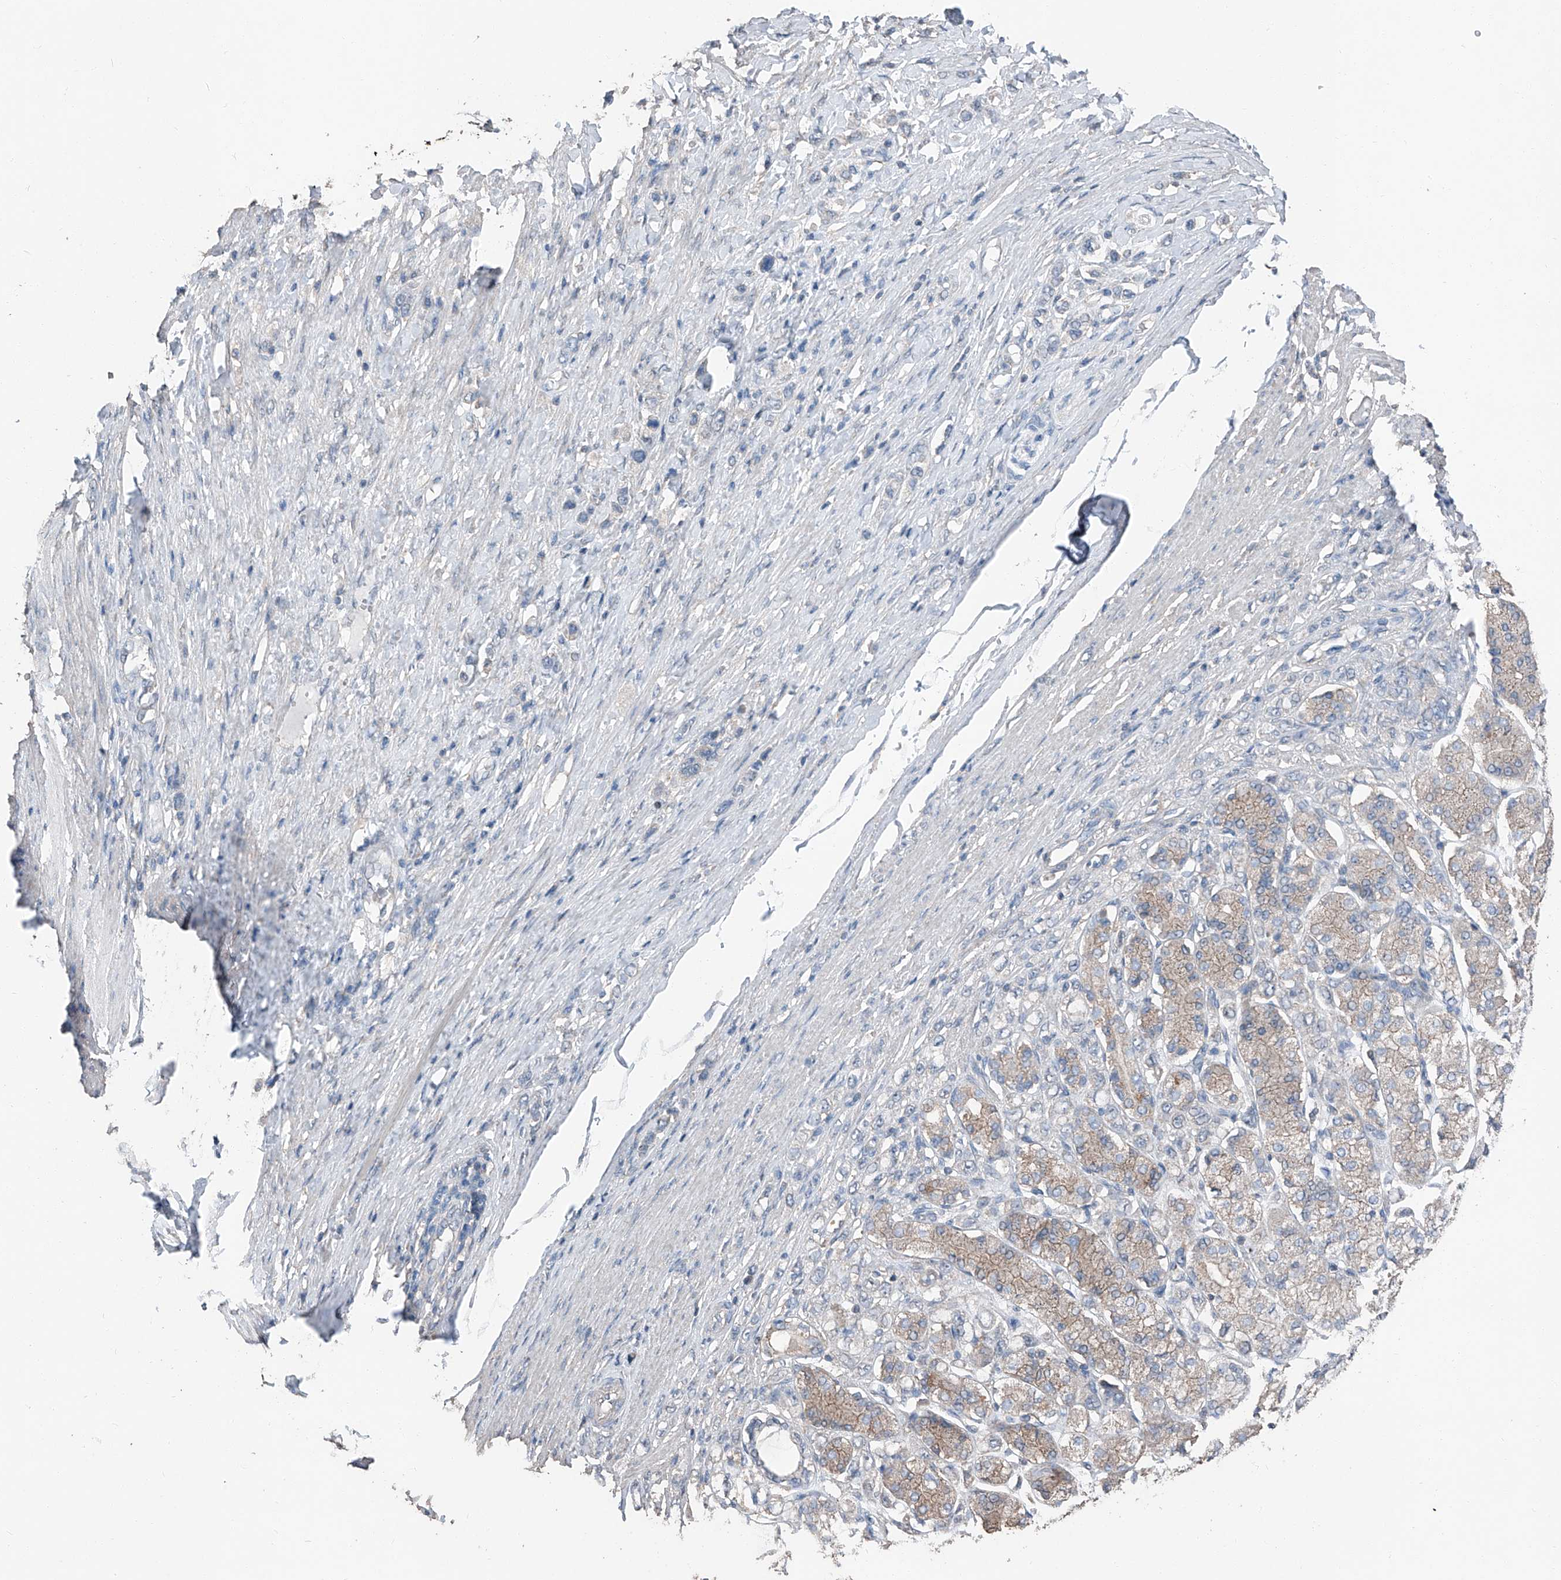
{"staining": {"intensity": "negative", "quantity": "none", "location": "none"}, "tissue": "stomach cancer", "cell_type": "Tumor cells", "image_type": "cancer", "snomed": [{"axis": "morphology", "description": "Adenocarcinoma, NOS"}, {"axis": "topography", "description": "Stomach"}], "caption": "Immunohistochemical staining of stomach cancer (adenocarcinoma) shows no significant expression in tumor cells.", "gene": "MAMLD1", "patient": {"sex": "female", "age": 65}}